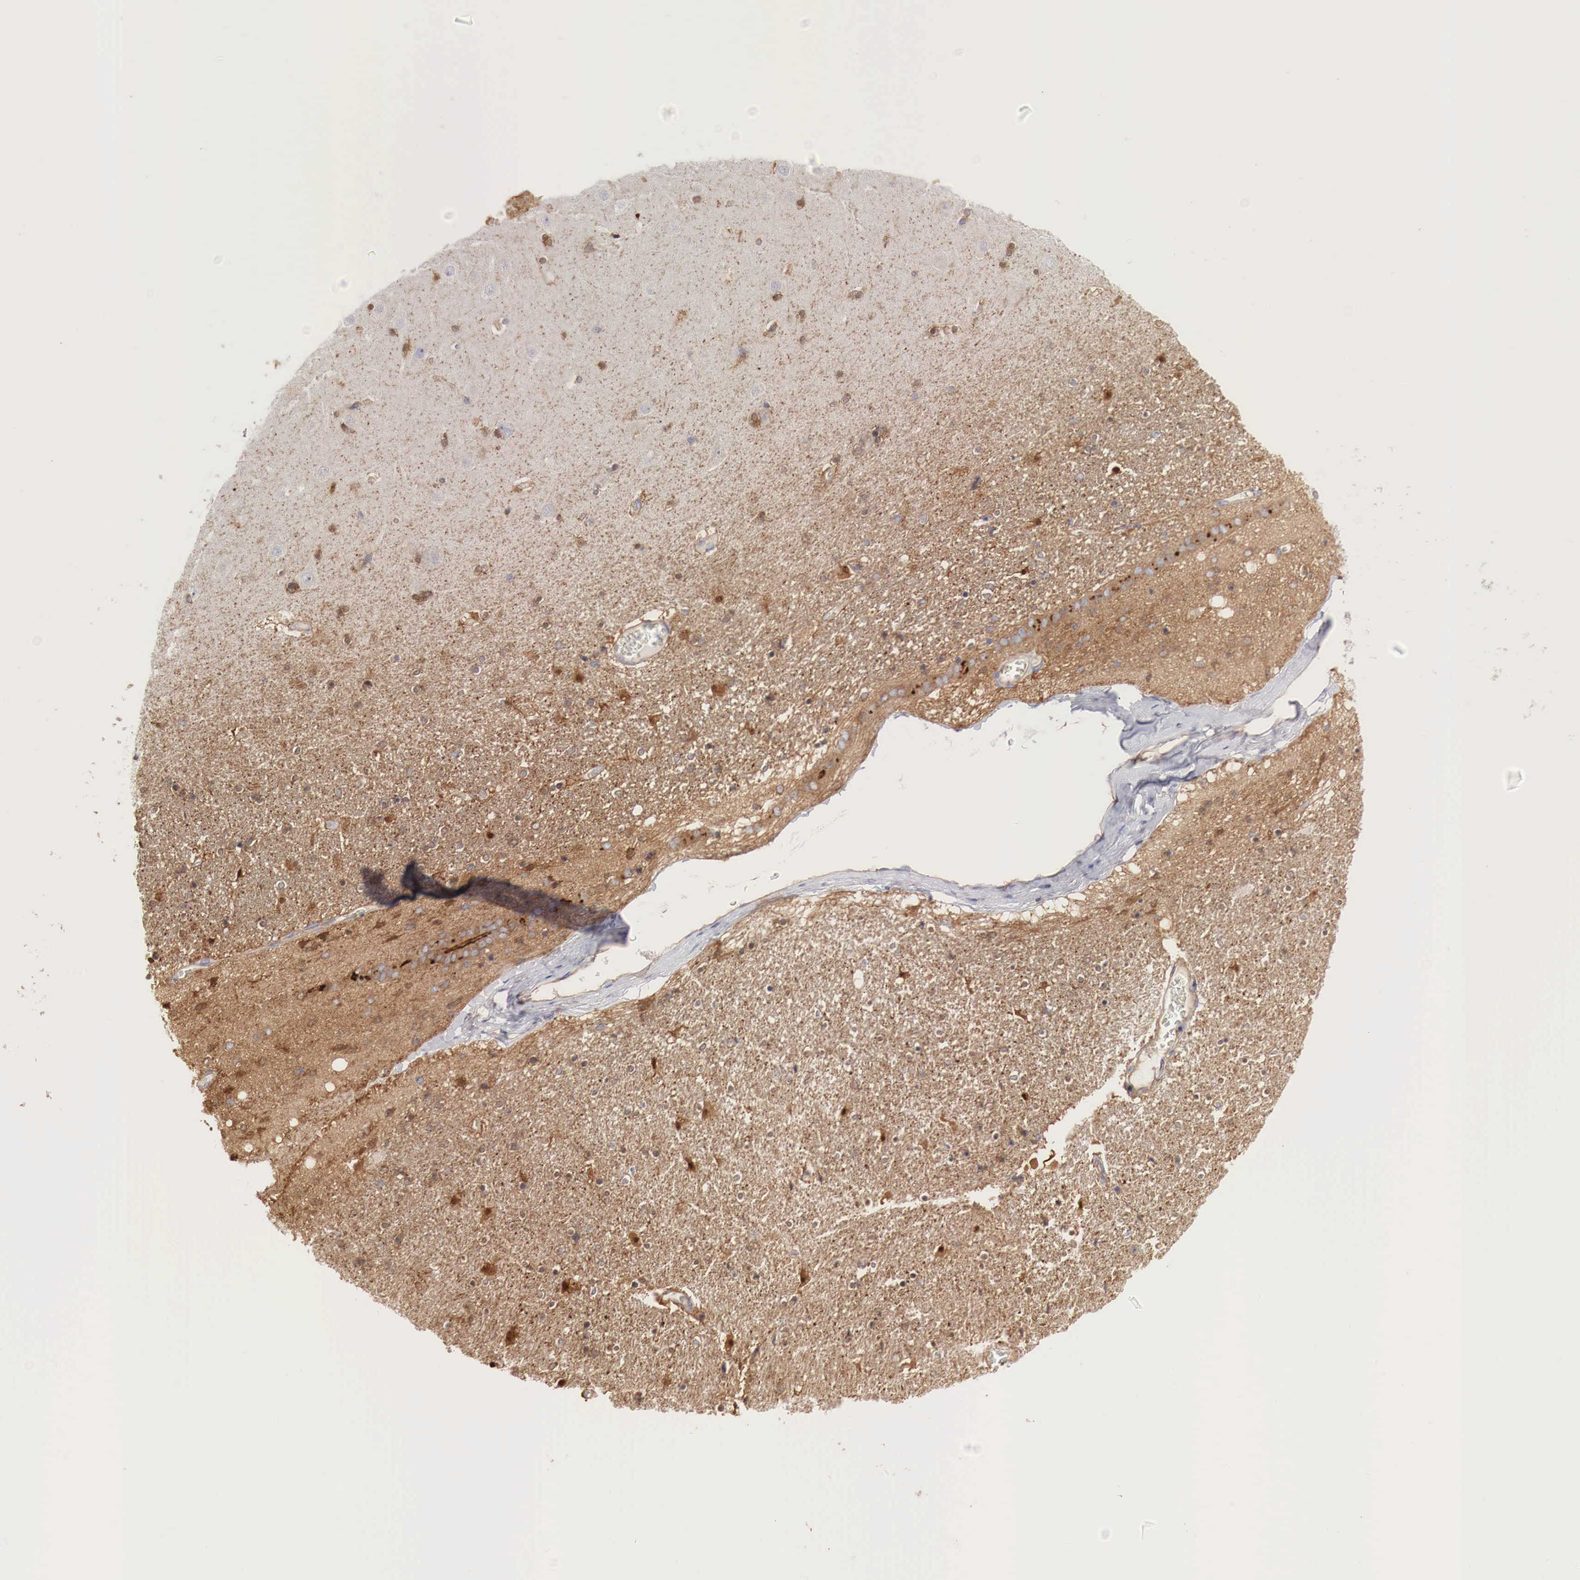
{"staining": {"intensity": "strong", "quantity": "25%-75%", "location": "cytoplasmic/membranous,nuclear"}, "tissue": "hippocampus", "cell_type": "Glial cells", "image_type": "normal", "snomed": [{"axis": "morphology", "description": "Normal tissue, NOS"}, {"axis": "topography", "description": "Hippocampus"}], "caption": "Immunohistochemical staining of normal human hippocampus reveals high levels of strong cytoplasmic/membranous,nuclear staining in approximately 25%-75% of glial cells.", "gene": "MSN", "patient": {"sex": "female", "age": 54}}